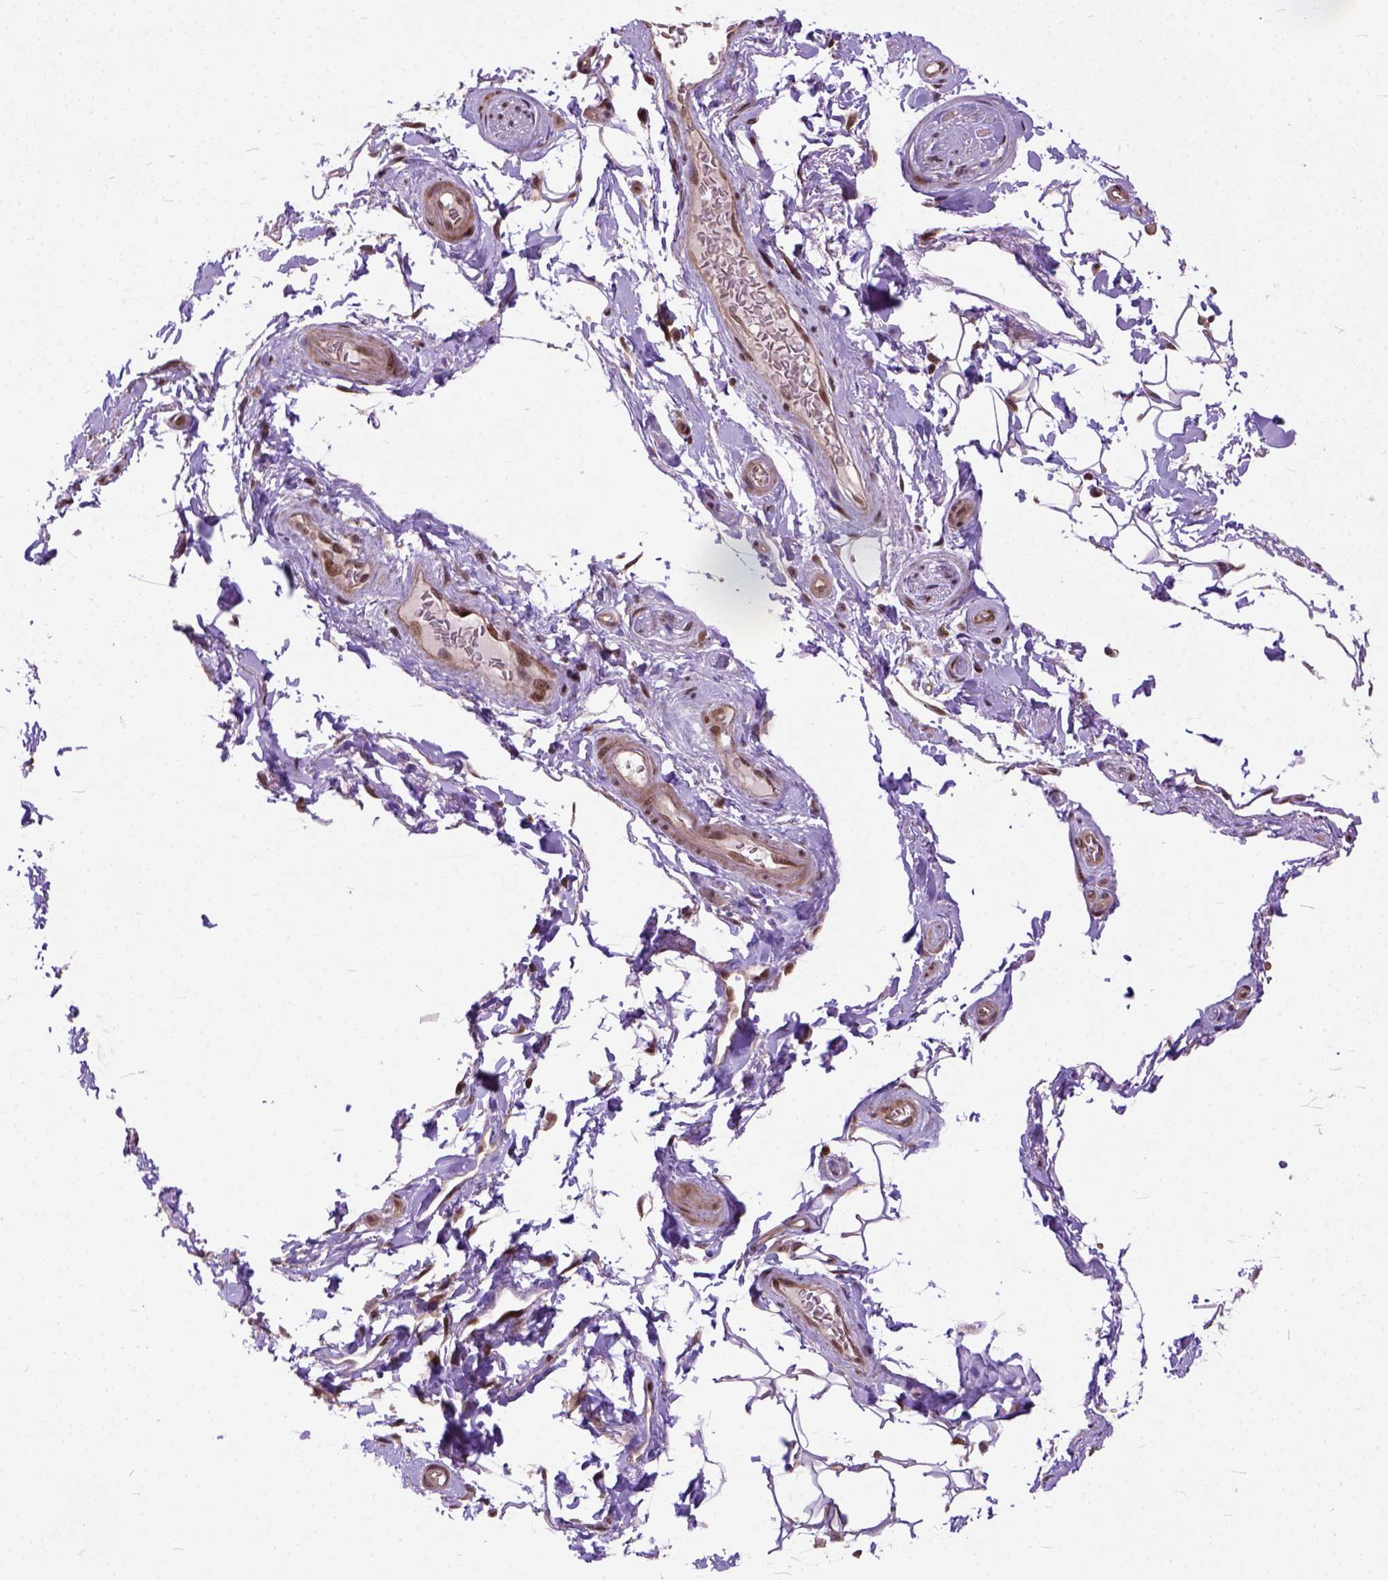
{"staining": {"intensity": "moderate", "quantity": ">75%", "location": "nuclear"}, "tissue": "adipose tissue", "cell_type": "Adipocytes", "image_type": "normal", "snomed": [{"axis": "morphology", "description": "Normal tissue, NOS"}, {"axis": "topography", "description": "Anal"}, {"axis": "topography", "description": "Peripheral nerve tissue"}], "caption": "Protein analysis of unremarkable adipose tissue exhibits moderate nuclear staining in about >75% of adipocytes. The protein is stained brown, and the nuclei are stained in blue (DAB IHC with brightfield microscopy, high magnification).", "gene": "ZNF630", "patient": {"sex": "male", "age": 51}}